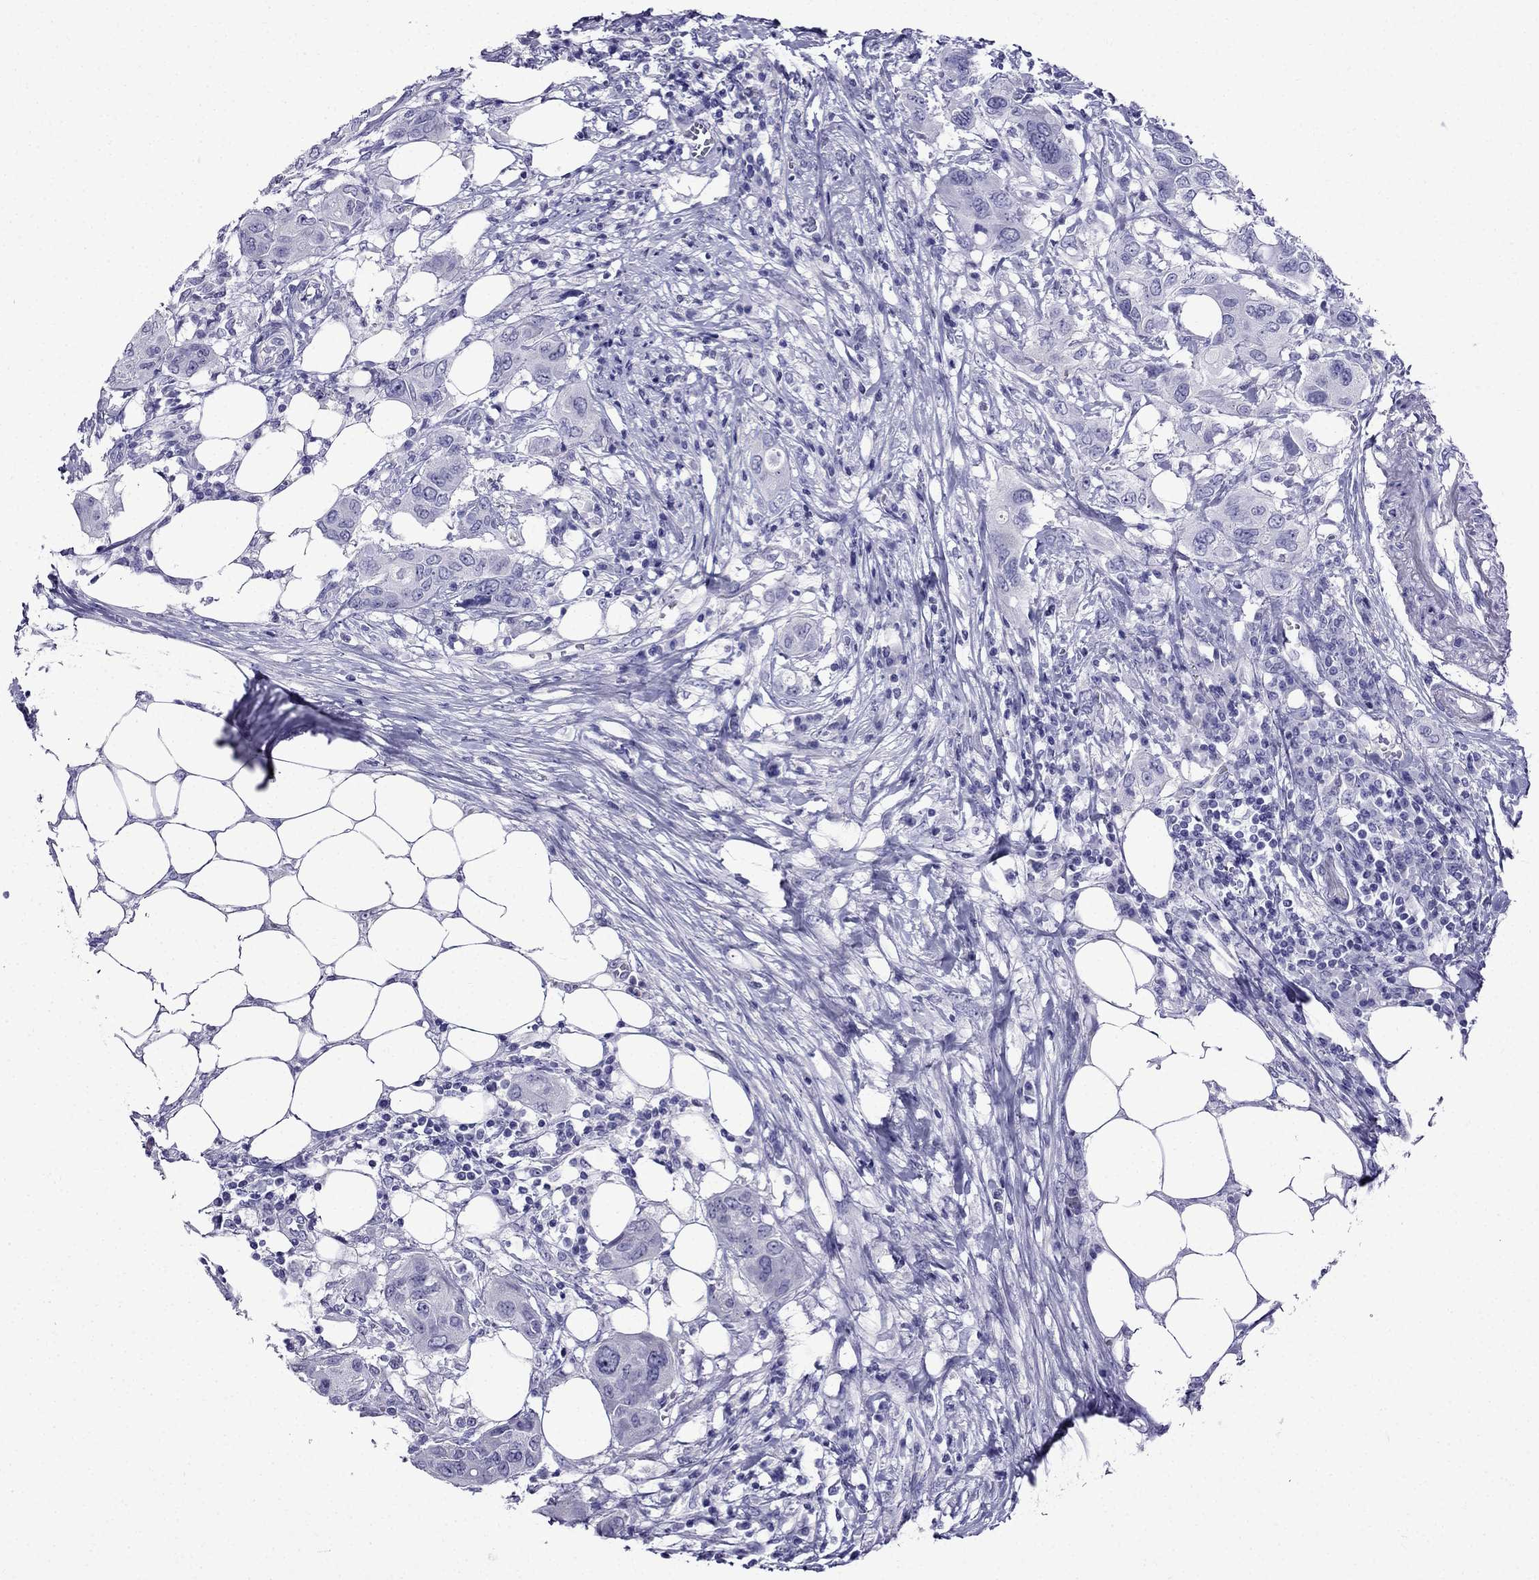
{"staining": {"intensity": "negative", "quantity": "none", "location": "none"}, "tissue": "urothelial cancer", "cell_type": "Tumor cells", "image_type": "cancer", "snomed": [{"axis": "morphology", "description": "Urothelial carcinoma, NOS"}, {"axis": "morphology", "description": "Urothelial carcinoma, High grade"}, {"axis": "topography", "description": "Urinary bladder"}], "caption": "Immunohistochemistry (IHC) photomicrograph of neoplastic tissue: human urothelial cancer stained with DAB demonstrates no significant protein expression in tumor cells.", "gene": "ERC2", "patient": {"sex": "male", "age": 63}}